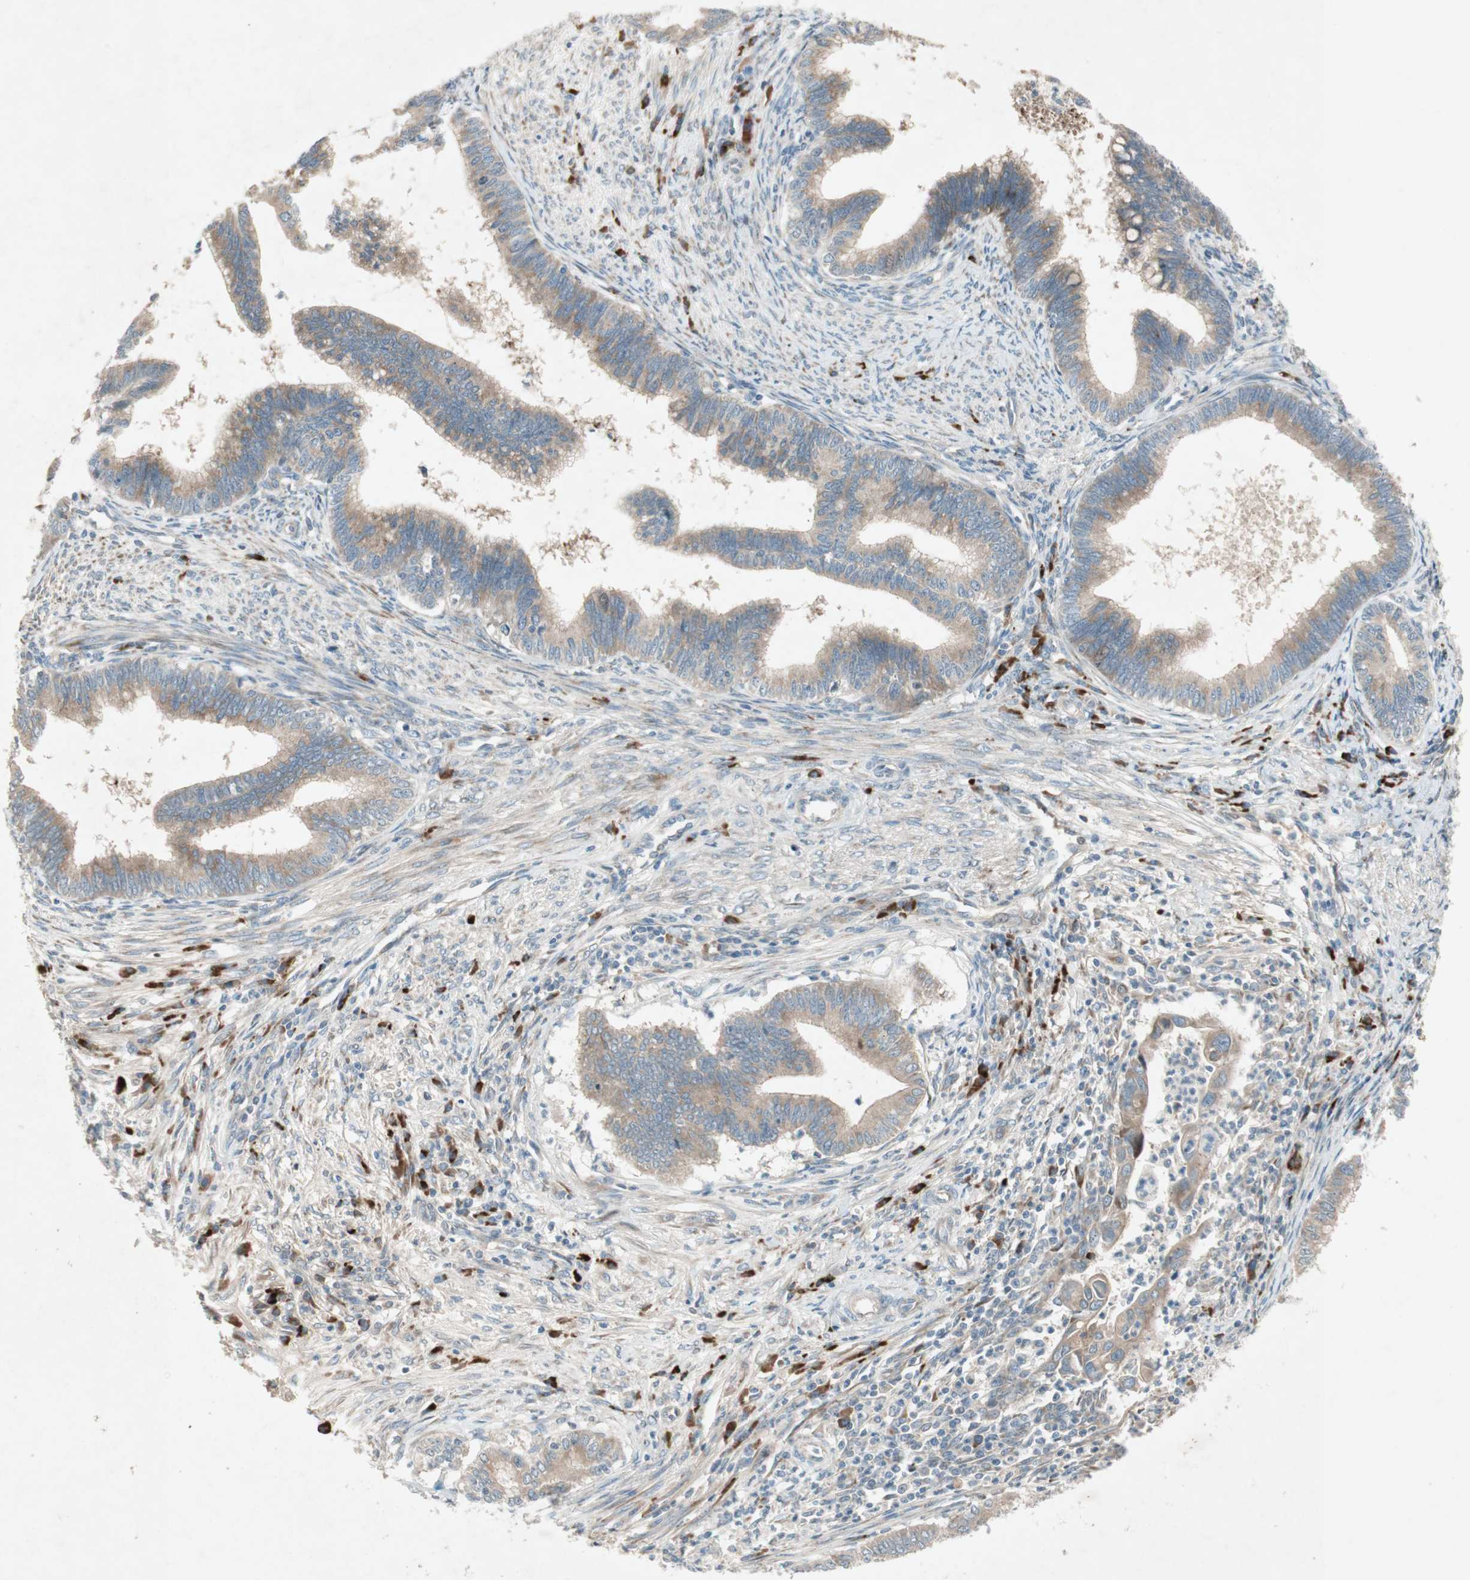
{"staining": {"intensity": "moderate", "quantity": ">75%", "location": "cytoplasmic/membranous"}, "tissue": "cervical cancer", "cell_type": "Tumor cells", "image_type": "cancer", "snomed": [{"axis": "morphology", "description": "Adenocarcinoma, NOS"}, {"axis": "topography", "description": "Cervix"}], "caption": "A brown stain highlights moderate cytoplasmic/membranous positivity of a protein in human cervical cancer tumor cells.", "gene": "APOO", "patient": {"sex": "female", "age": 36}}